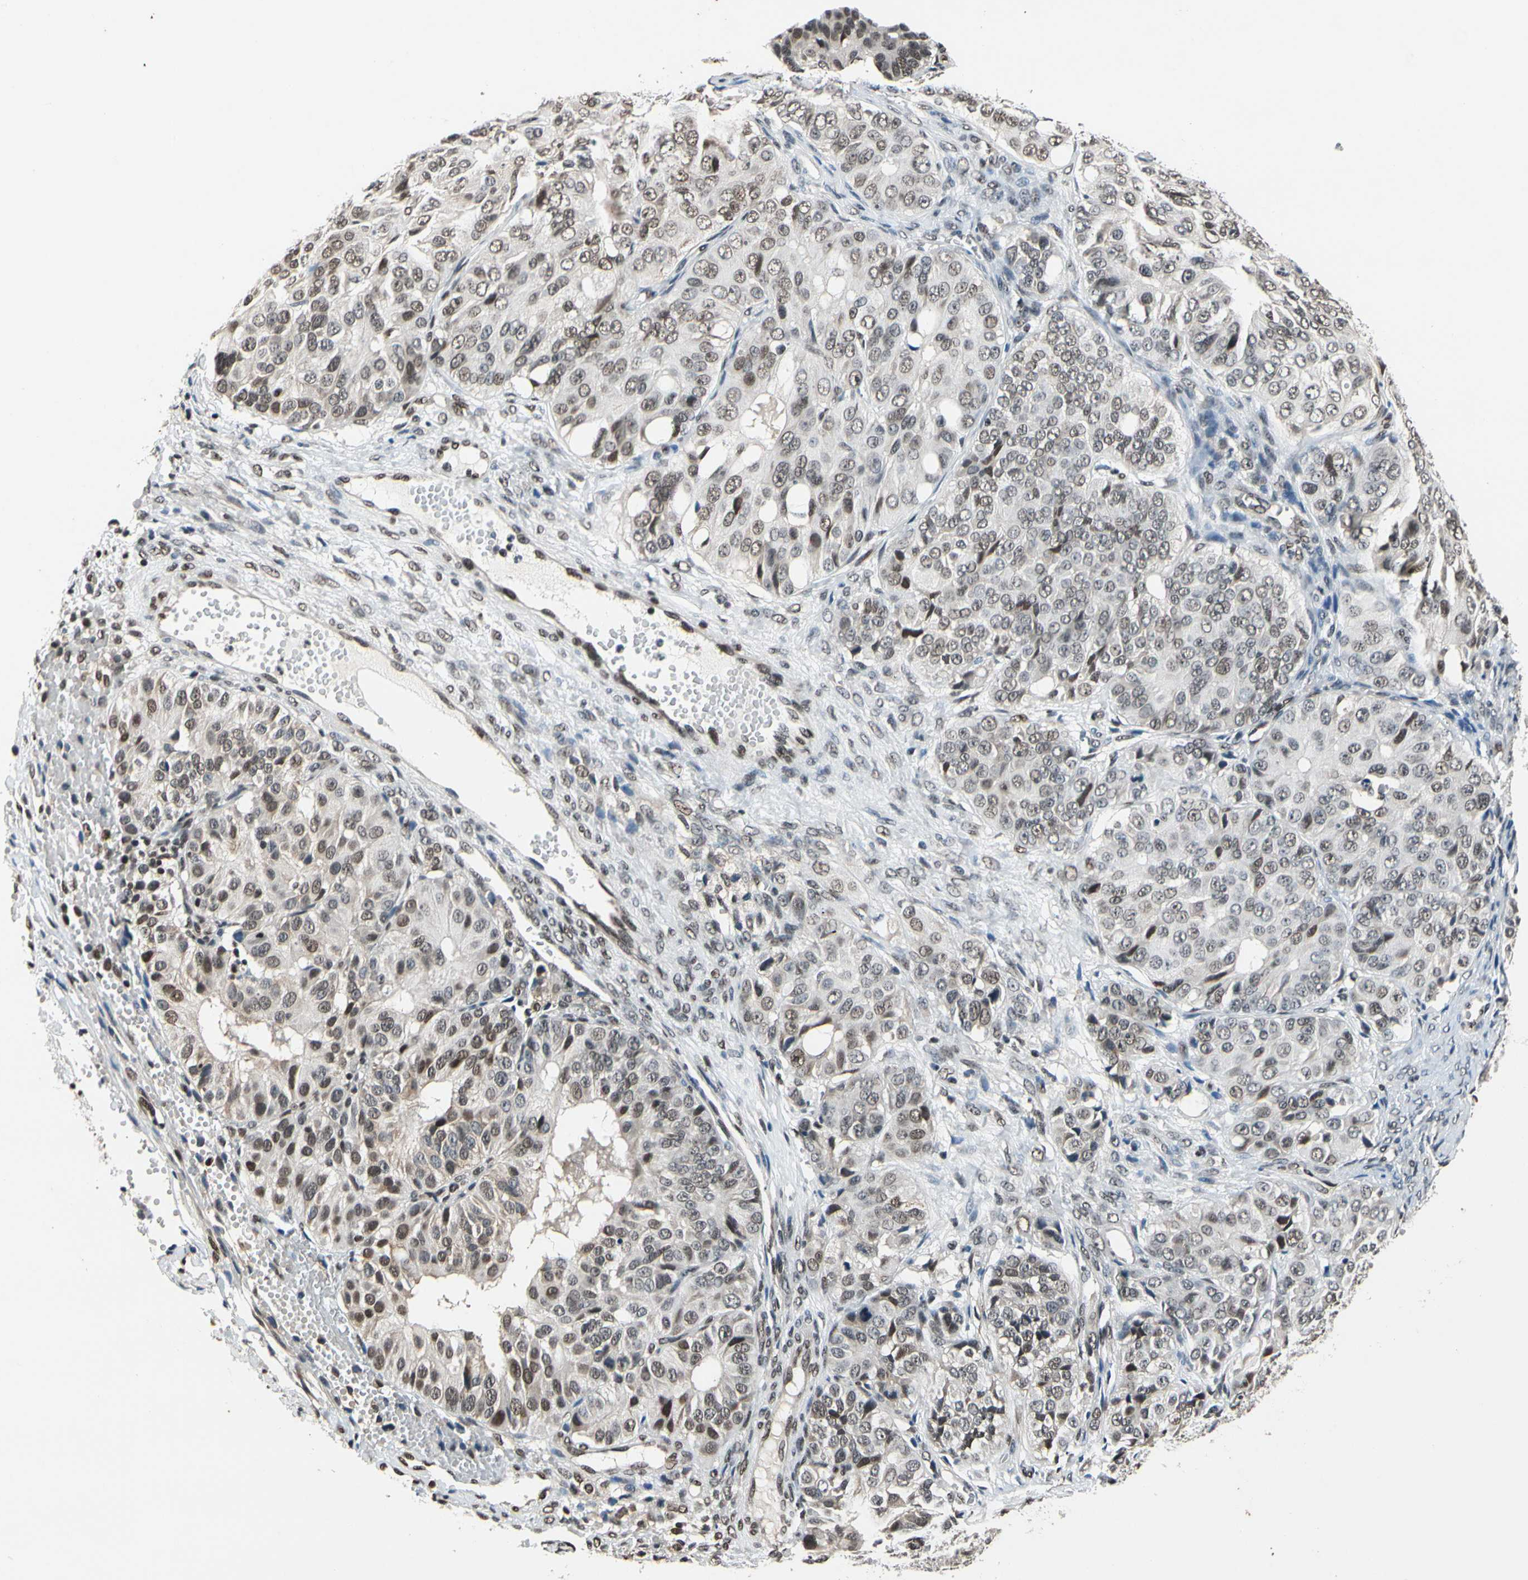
{"staining": {"intensity": "moderate", "quantity": "25%-75%", "location": "nuclear"}, "tissue": "ovarian cancer", "cell_type": "Tumor cells", "image_type": "cancer", "snomed": [{"axis": "morphology", "description": "Carcinoma, endometroid"}, {"axis": "topography", "description": "Ovary"}], "caption": "Immunohistochemistry histopathology image of neoplastic tissue: ovarian cancer (endometroid carcinoma) stained using immunohistochemistry (IHC) demonstrates medium levels of moderate protein expression localized specifically in the nuclear of tumor cells, appearing as a nuclear brown color.", "gene": "RECQL", "patient": {"sex": "female", "age": 51}}